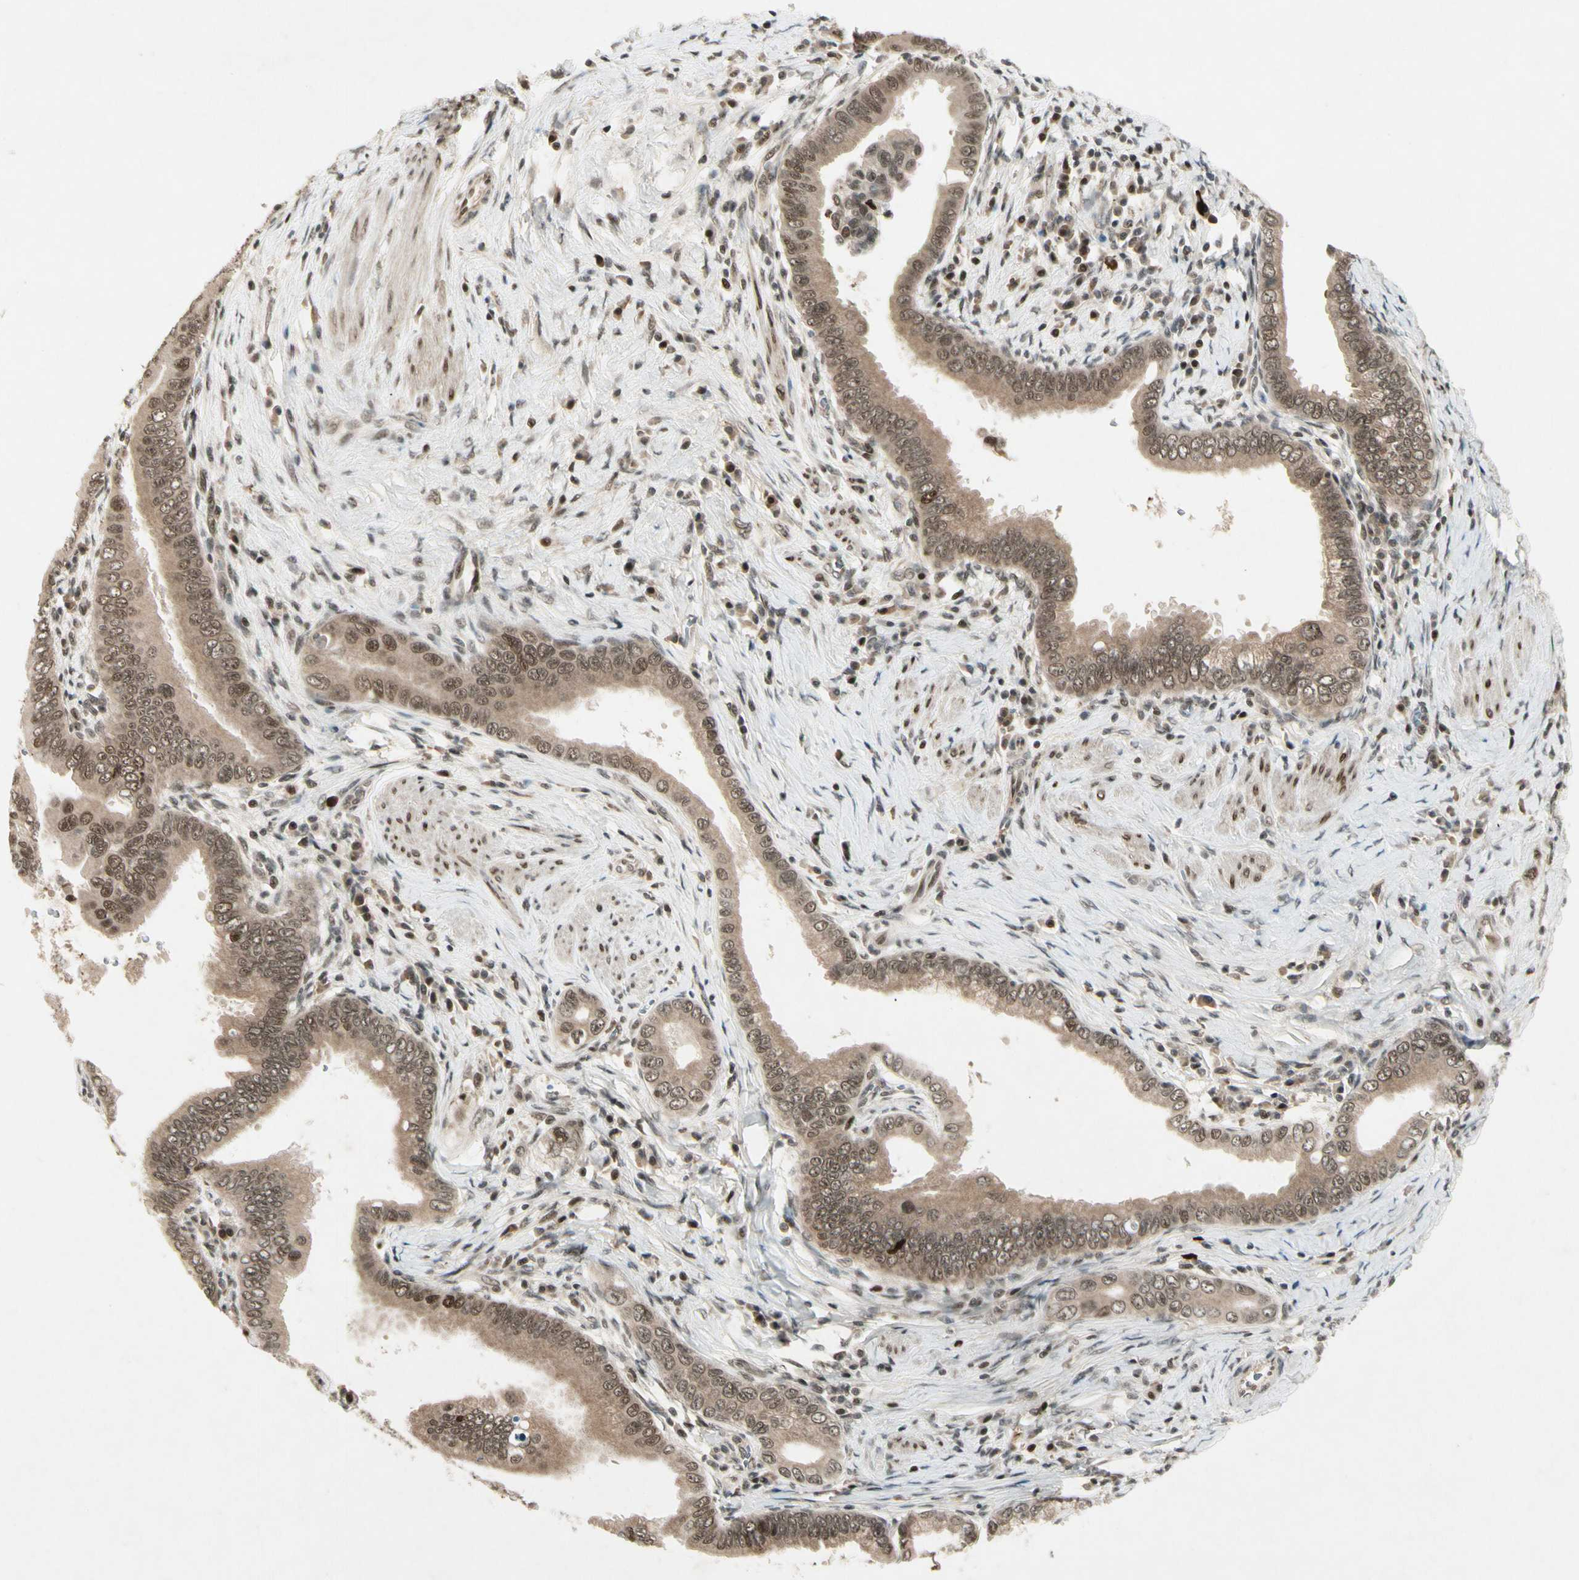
{"staining": {"intensity": "moderate", "quantity": "25%-75%", "location": "nuclear"}, "tissue": "pancreatic cancer", "cell_type": "Tumor cells", "image_type": "cancer", "snomed": [{"axis": "morphology", "description": "Normal tissue, NOS"}, {"axis": "topography", "description": "Lymph node"}], "caption": "This micrograph reveals immunohistochemistry (IHC) staining of human pancreatic cancer, with medium moderate nuclear positivity in about 25%-75% of tumor cells.", "gene": "CDK11A", "patient": {"sex": "male", "age": 50}}